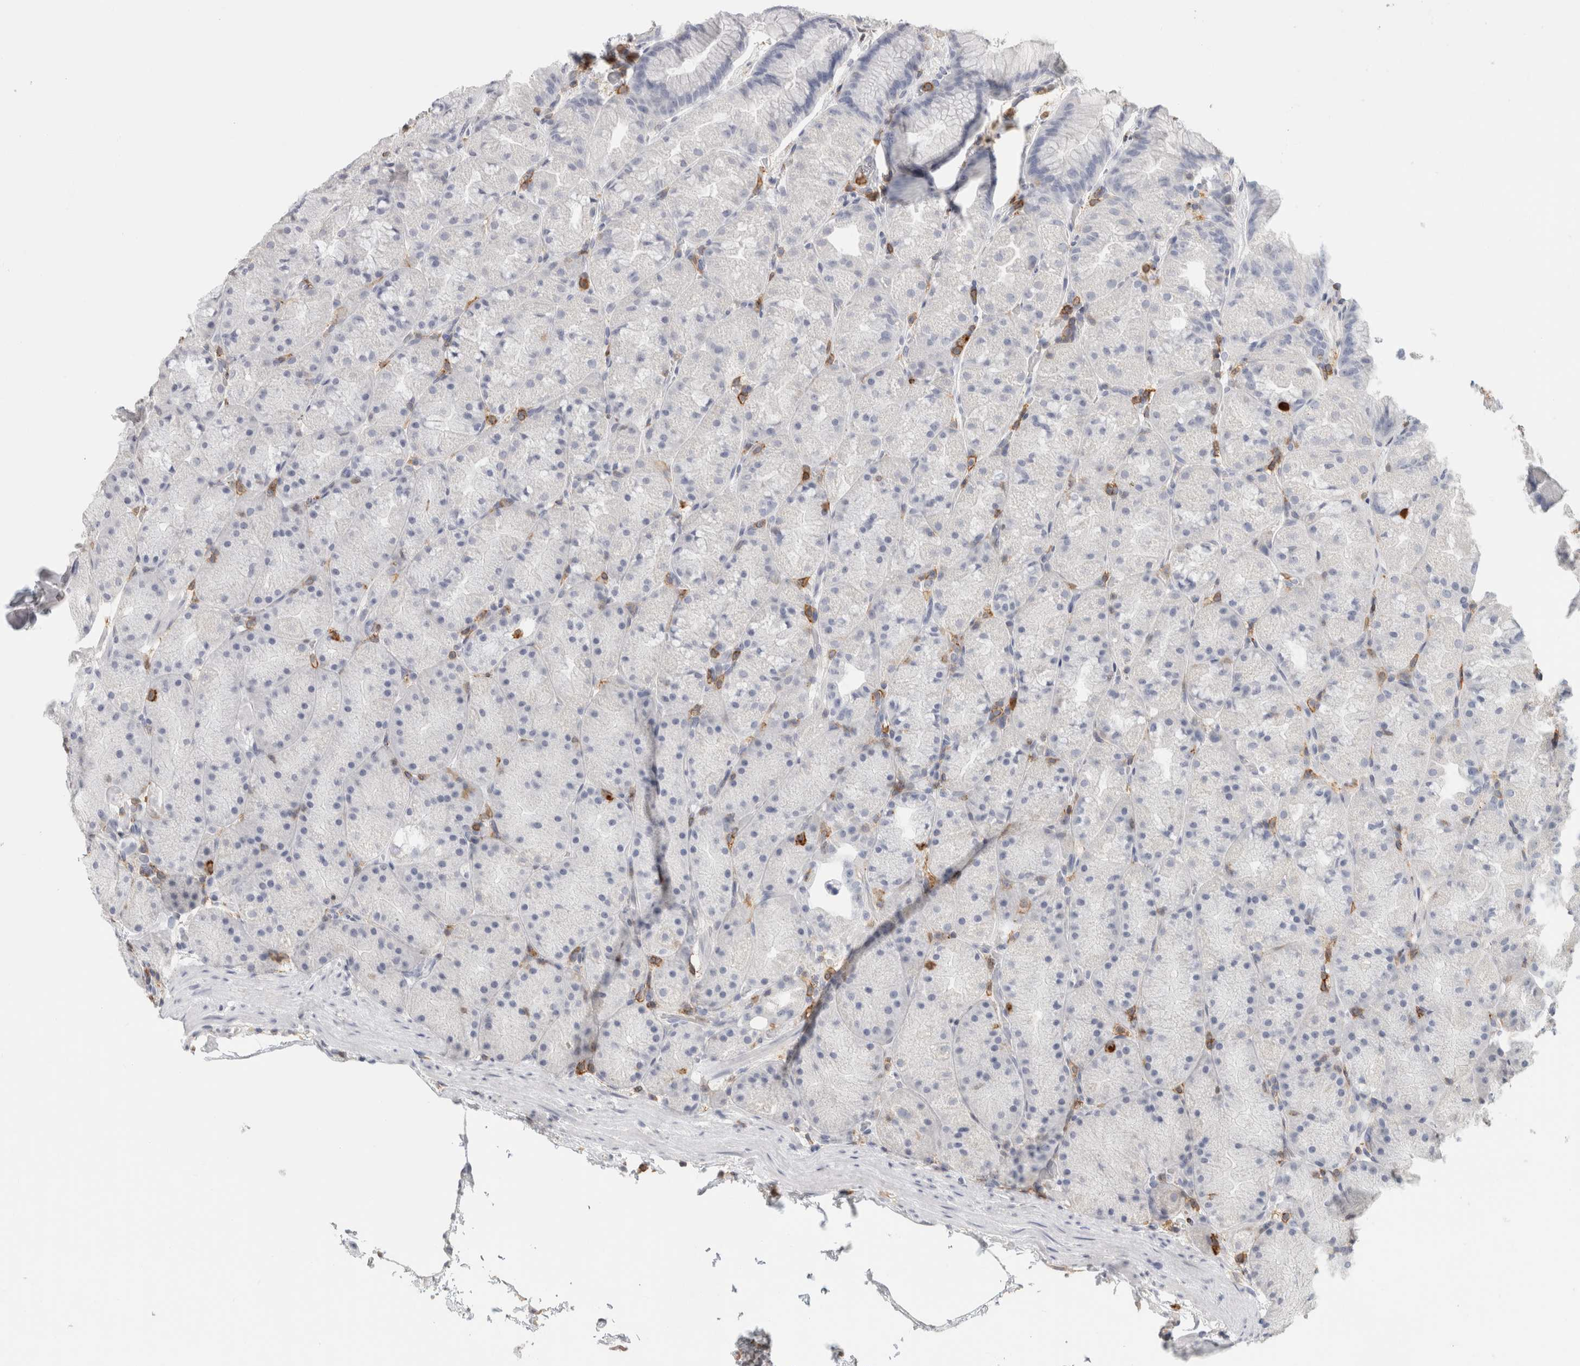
{"staining": {"intensity": "negative", "quantity": "none", "location": "none"}, "tissue": "stomach", "cell_type": "Glandular cells", "image_type": "normal", "snomed": [{"axis": "morphology", "description": "Normal tissue, NOS"}, {"axis": "topography", "description": "Stomach, upper"}, {"axis": "topography", "description": "Stomach"}], "caption": "IHC histopathology image of unremarkable stomach: stomach stained with DAB demonstrates no significant protein expression in glandular cells.", "gene": "P2RY2", "patient": {"sex": "male", "age": 48}}